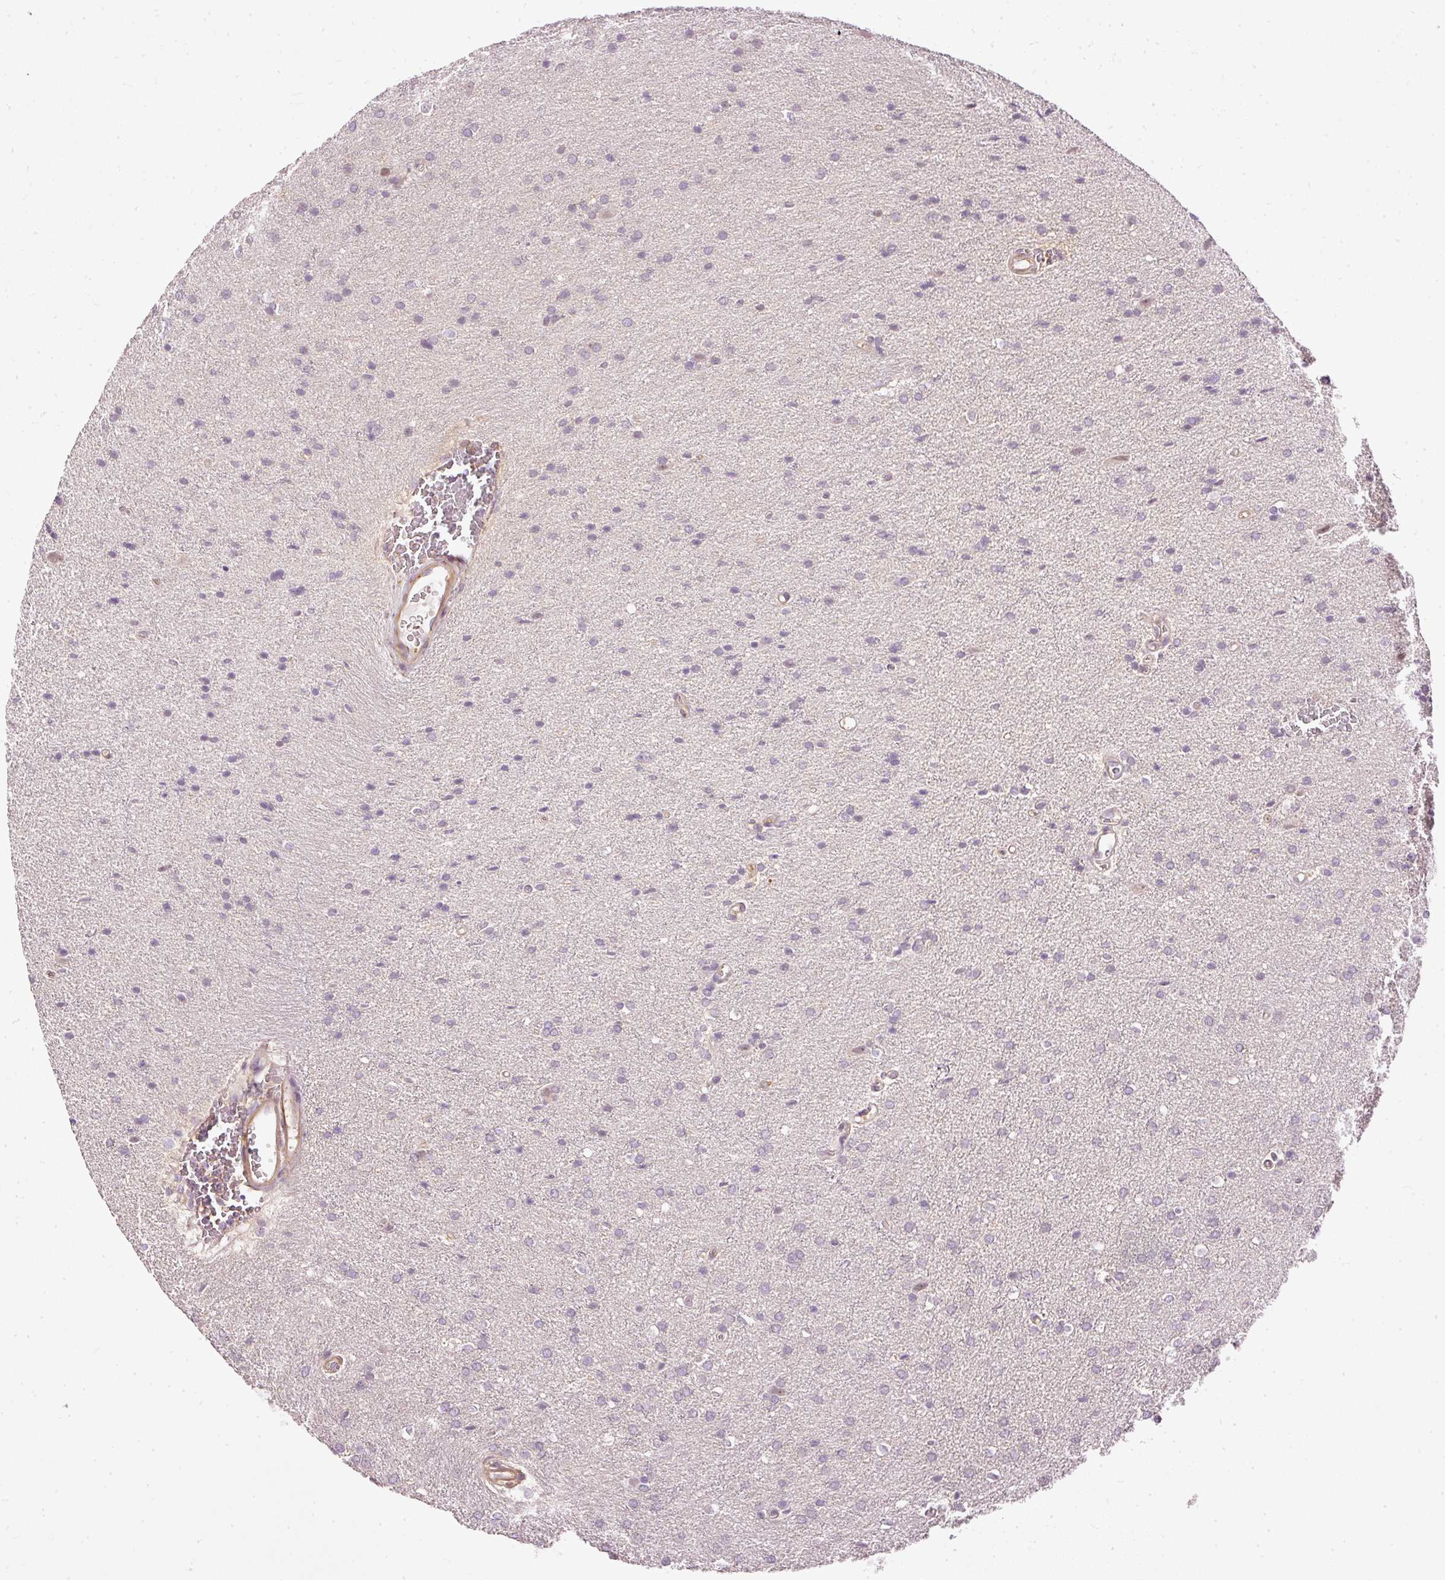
{"staining": {"intensity": "moderate", "quantity": "25%-75%", "location": "nuclear"}, "tissue": "glioma", "cell_type": "Tumor cells", "image_type": "cancer", "snomed": [{"axis": "morphology", "description": "Glioma, malignant, Low grade"}, {"axis": "topography", "description": "Brain"}], "caption": "Glioma stained with IHC reveals moderate nuclear positivity in about 25%-75% of tumor cells.", "gene": "ZNF778", "patient": {"sex": "female", "age": 34}}